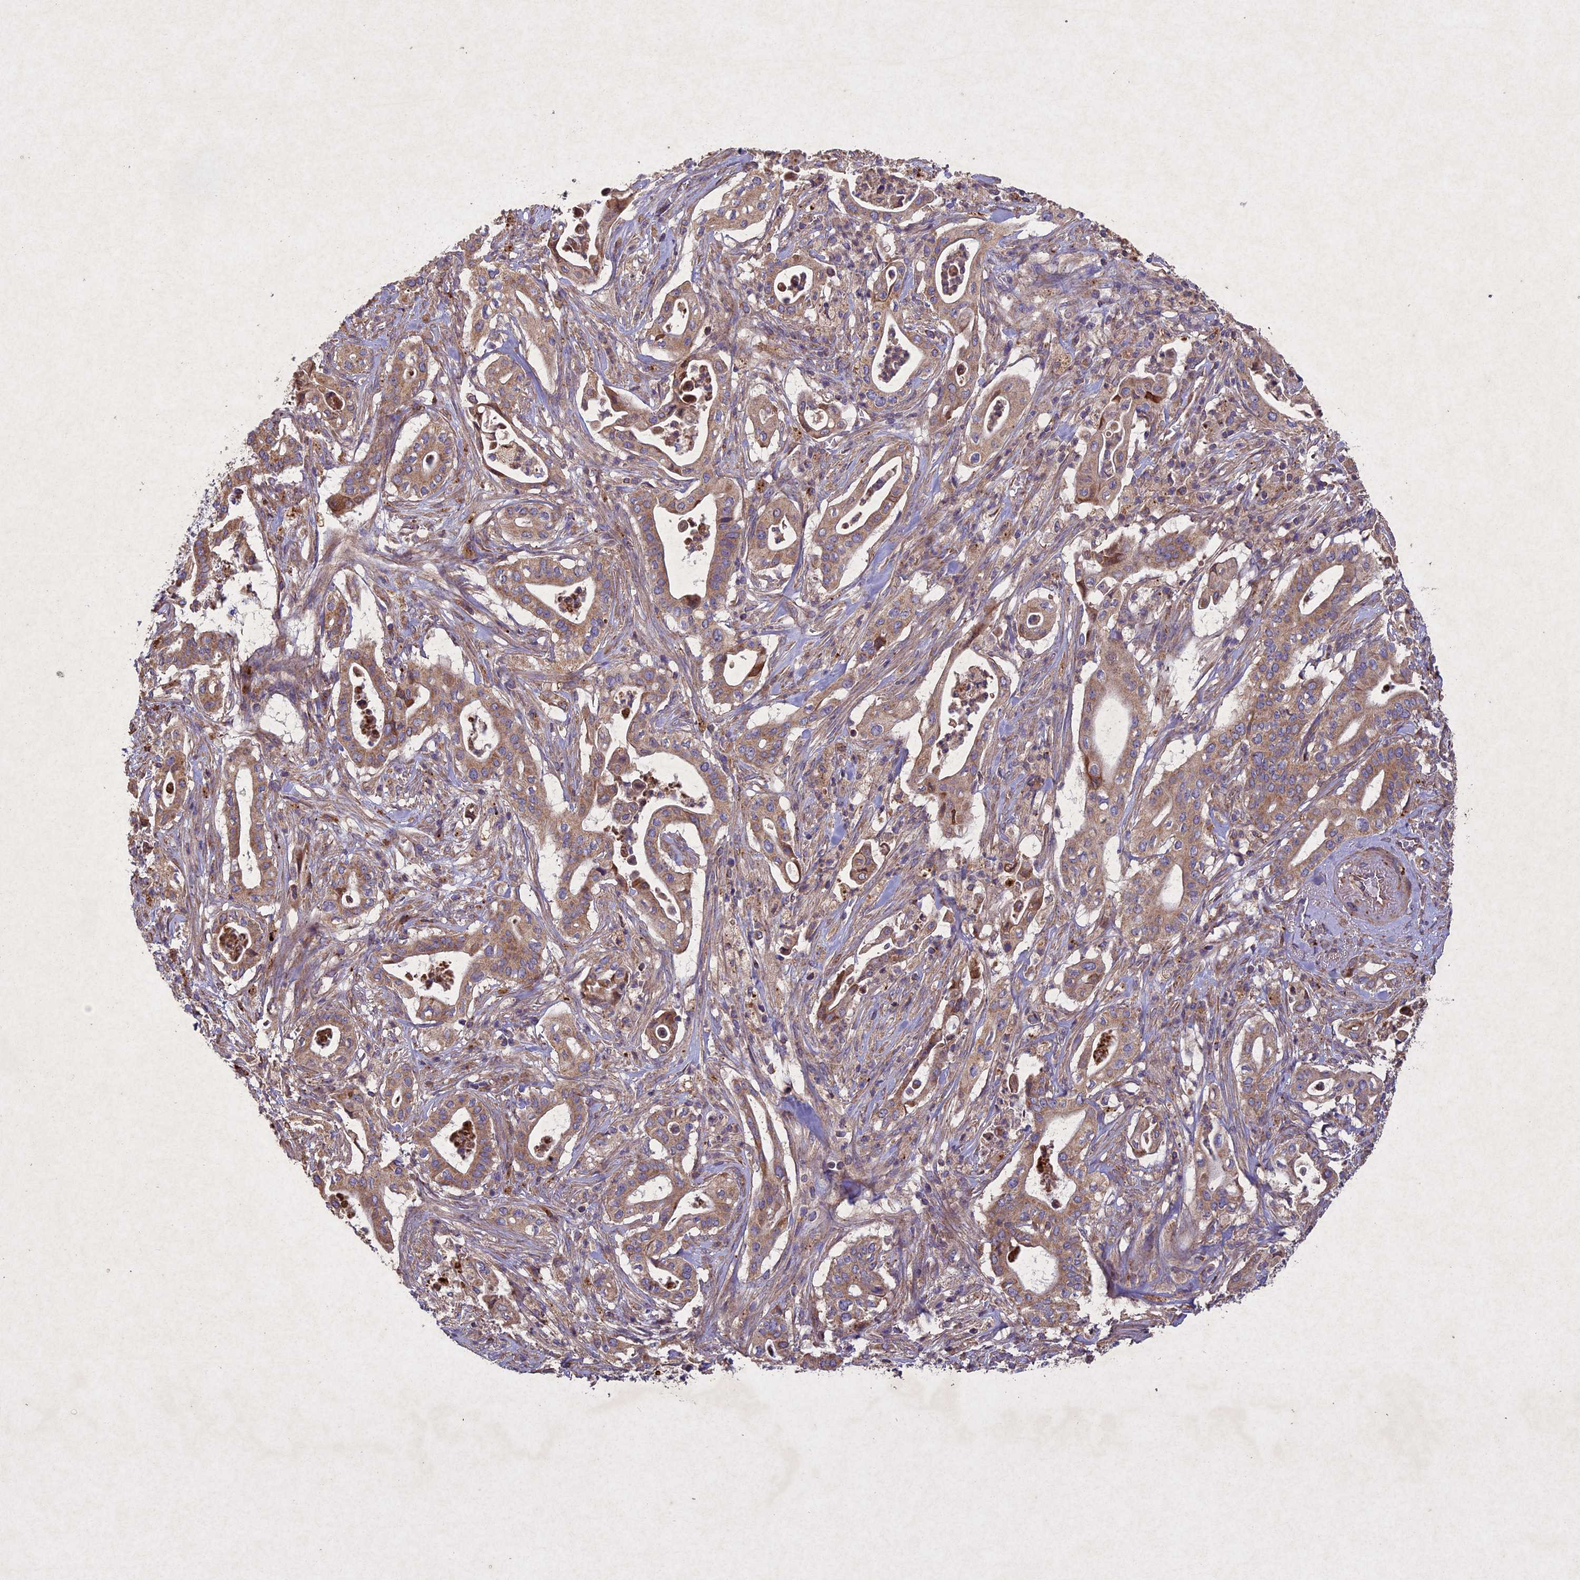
{"staining": {"intensity": "moderate", "quantity": ">75%", "location": "cytoplasmic/membranous"}, "tissue": "pancreatic cancer", "cell_type": "Tumor cells", "image_type": "cancer", "snomed": [{"axis": "morphology", "description": "Adenocarcinoma, NOS"}, {"axis": "topography", "description": "Pancreas"}], "caption": "A high-resolution photomicrograph shows immunohistochemistry staining of pancreatic cancer, which reveals moderate cytoplasmic/membranous staining in approximately >75% of tumor cells. (Stains: DAB in brown, nuclei in blue, Microscopy: brightfield microscopy at high magnification).", "gene": "CIAO2B", "patient": {"sex": "female", "age": 77}}